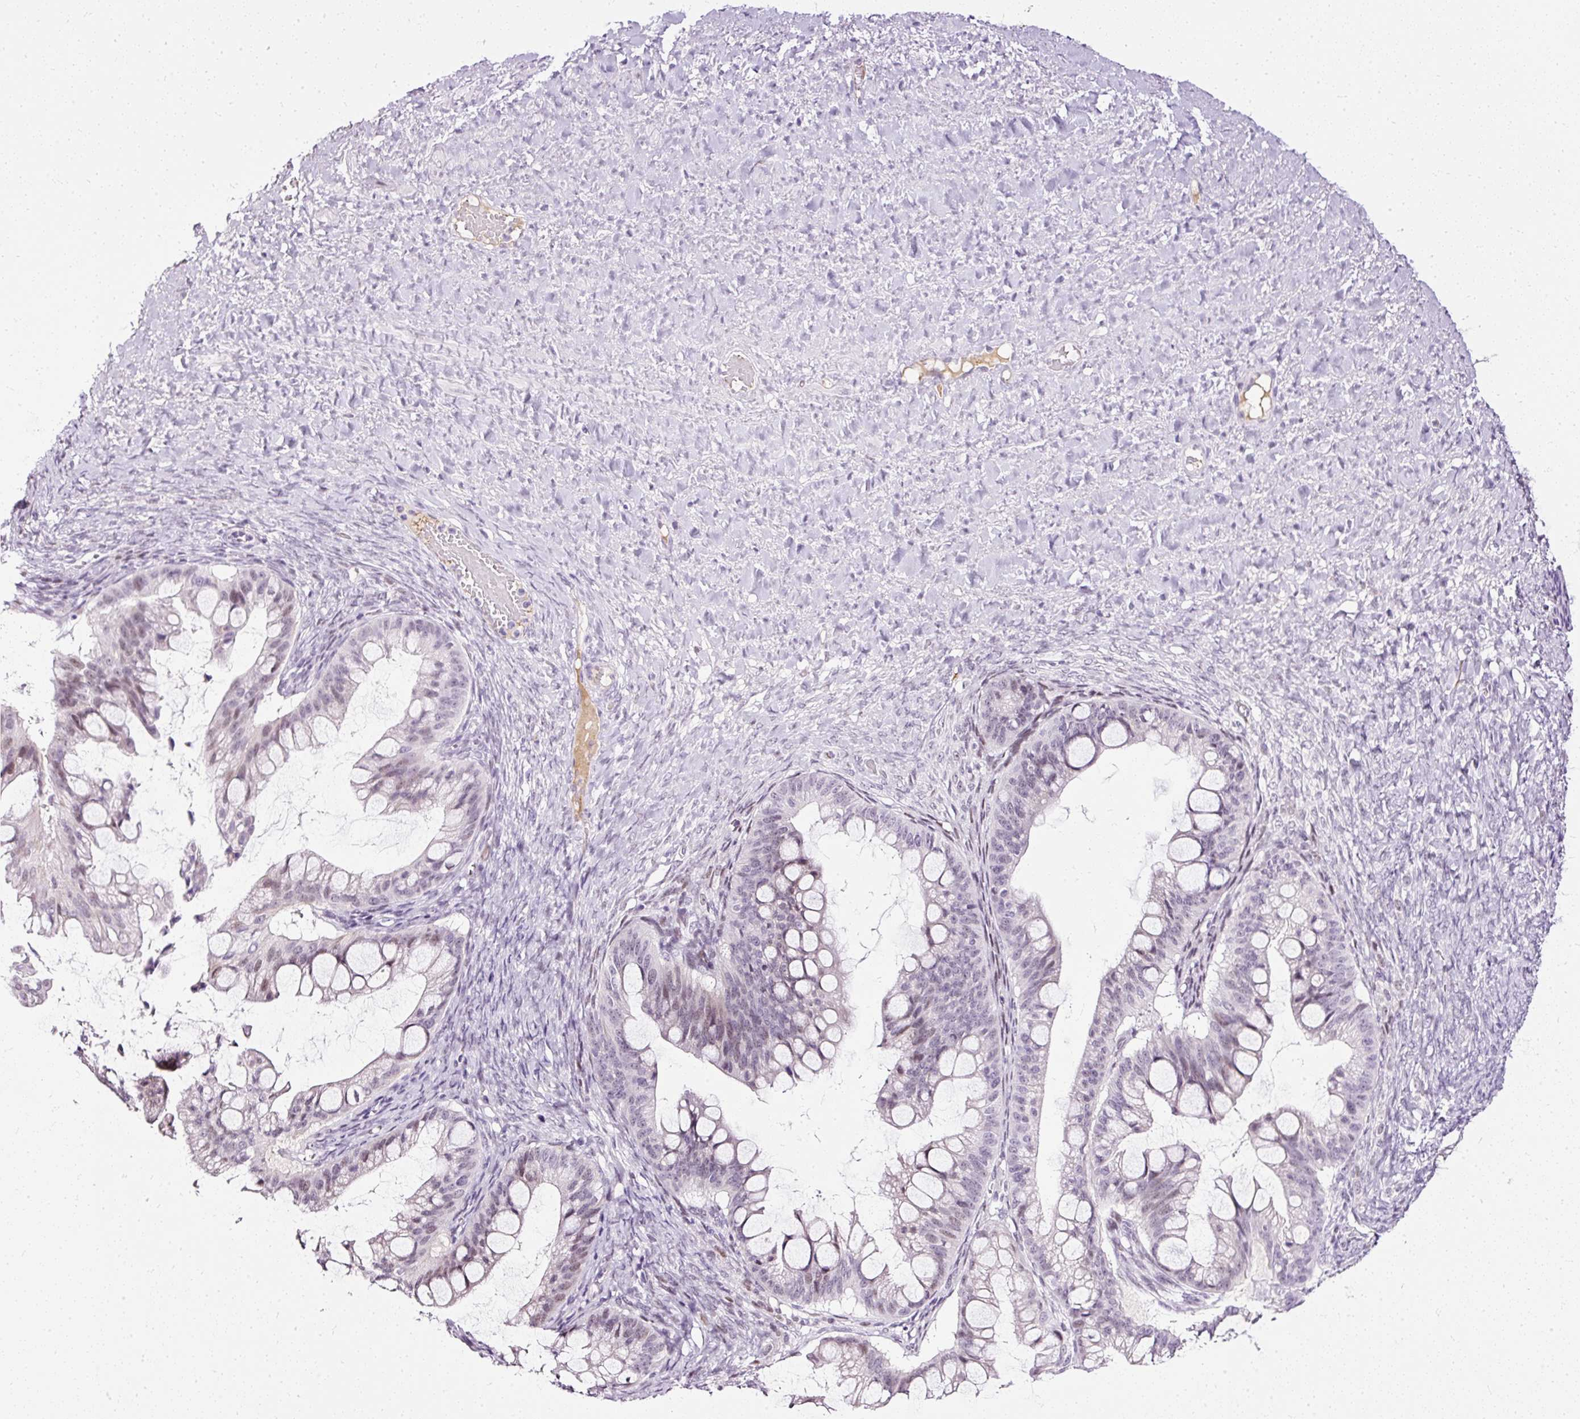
{"staining": {"intensity": "weak", "quantity": "25%-75%", "location": "nuclear"}, "tissue": "ovarian cancer", "cell_type": "Tumor cells", "image_type": "cancer", "snomed": [{"axis": "morphology", "description": "Cystadenocarcinoma, mucinous, NOS"}, {"axis": "topography", "description": "Ovary"}], "caption": "Immunohistochemistry (DAB) staining of human ovarian cancer reveals weak nuclear protein staining in about 25%-75% of tumor cells.", "gene": "PDE6B", "patient": {"sex": "female", "age": 73}}